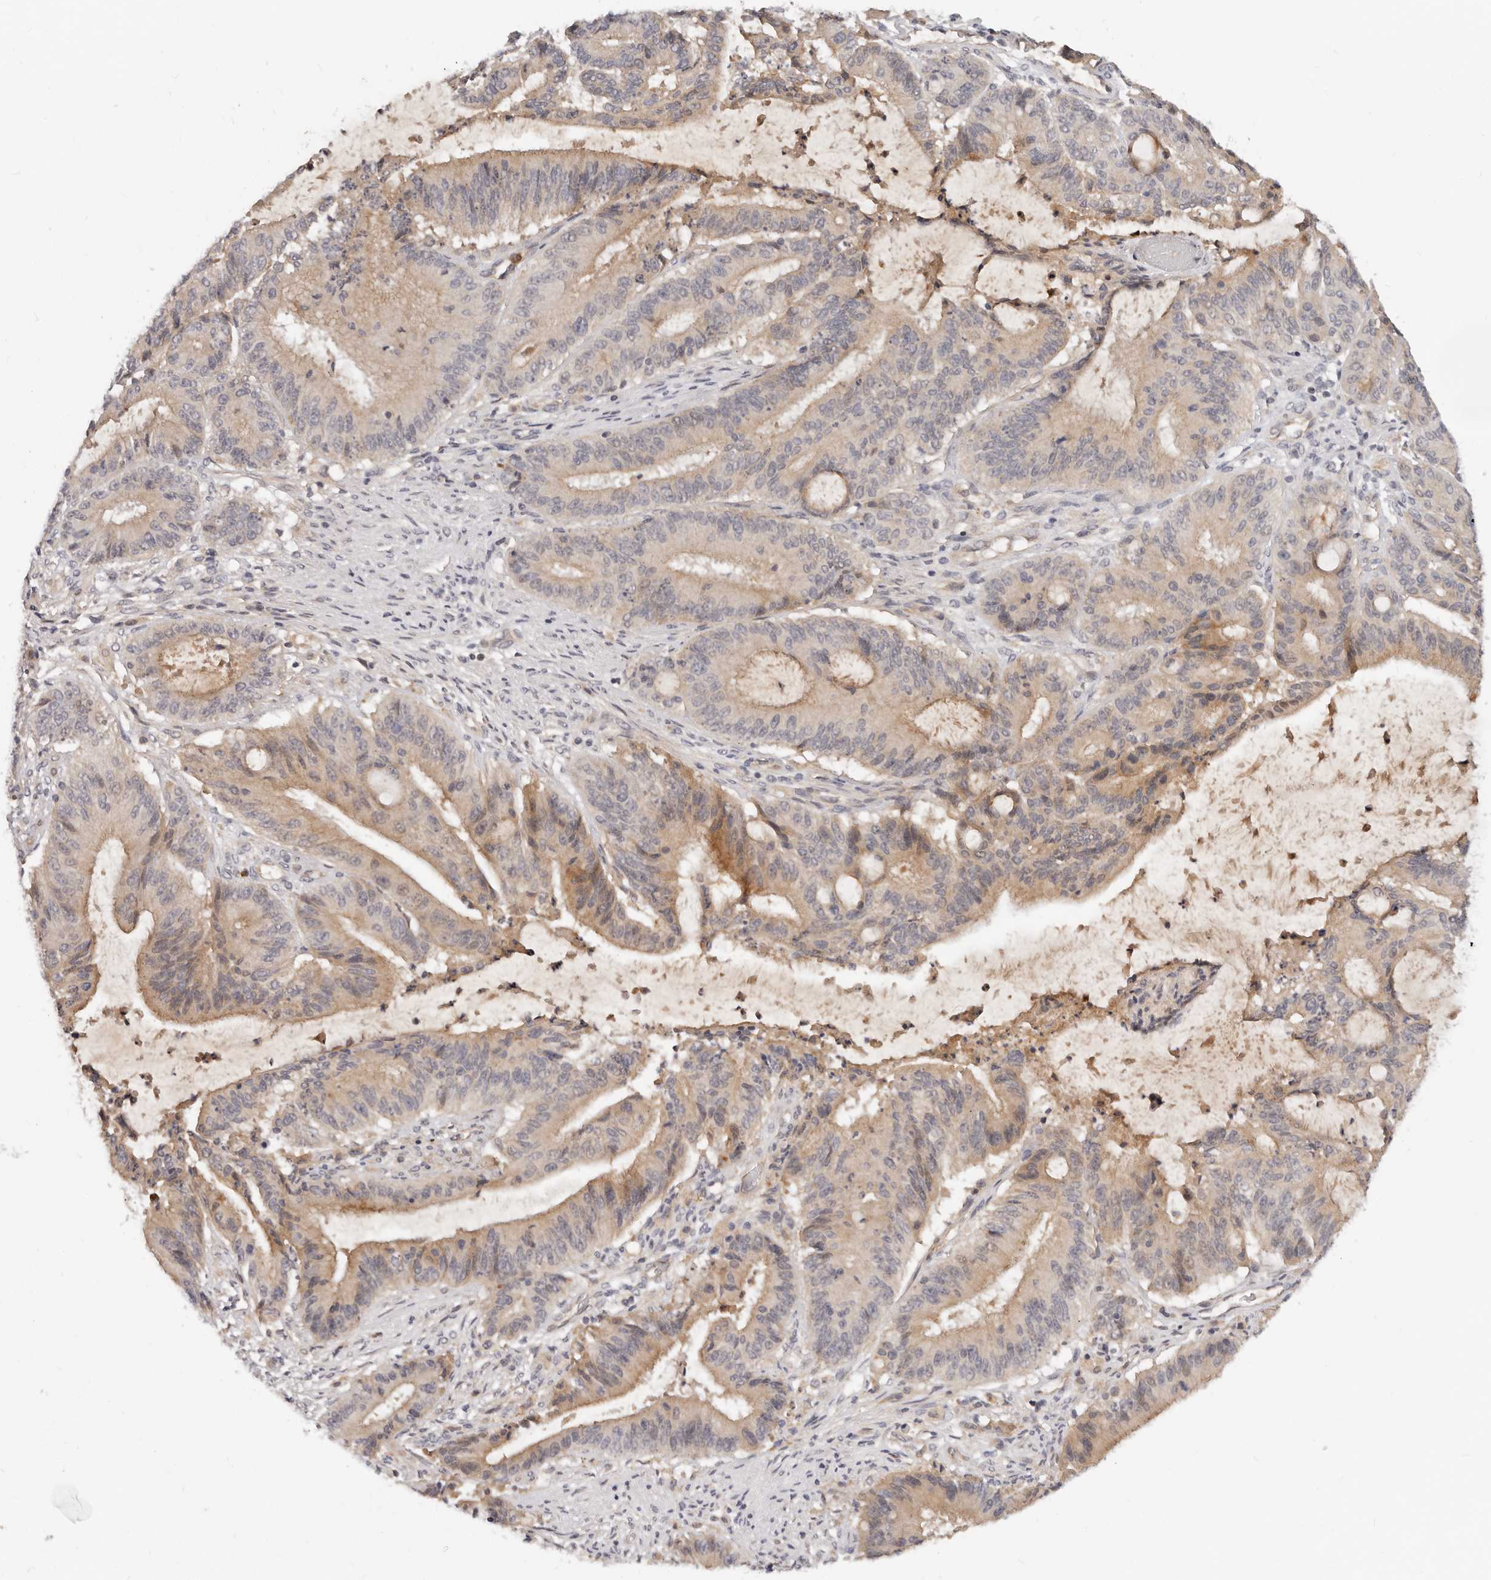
{"staining": {"intensity": "moderate", "quantity": "<25%", "location": "cytoplasmic/membranous"}, "tissue": "liver cancer", "cell_type": "Tumor cells", "image_type": "cancer", "snomed": [{"axis": "morphology", "description": "Normal tissue, NOS"}, {"axis": "morphology", "description": "Cholangiocarcinoma"}, {"axis": "topography", "description": "Liver"}, {"axis": "topography", "description": "Peripheral nerve tissue"}], "caption": "Immunohistochemistry photomicrograph of neoplastic tissue: cholangiocarcinoma (liver) stained using immunohistochemistry (IHC) reveals low levels of moderate protein expression localized specifically in the cytoplasmic/membranous of tumor cells, appearing as a cytoplasmic/membranous brown color.", "gene": "USP49", "patient": {"sex": "female", "age": 73}}